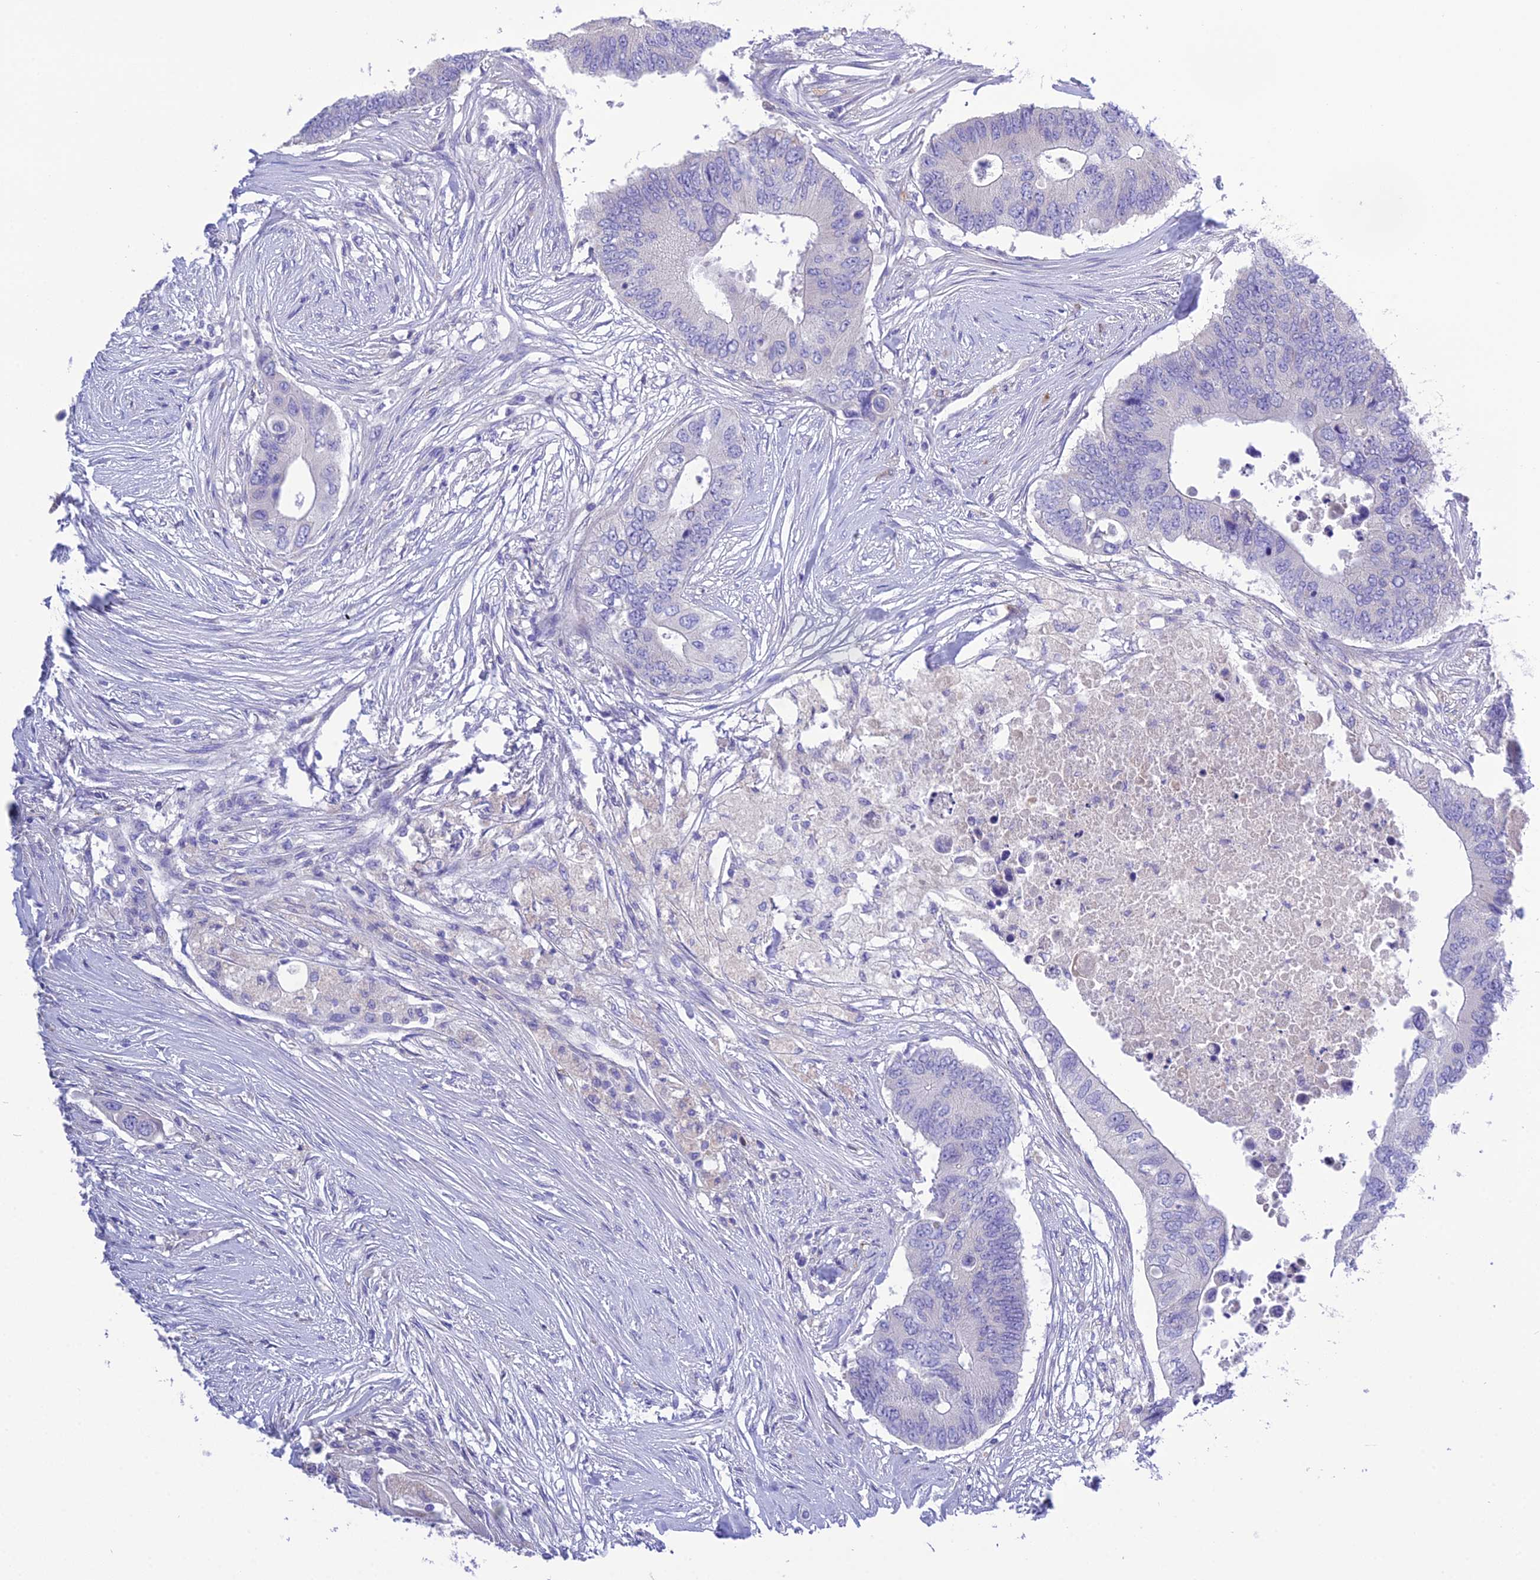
{"staining": {"intensity": "negative", "quantity": "none", "location": "none"}, "tissue": "colorectal cancer", "cell_type": "Tumor cells", "image_type": "cancer", "snomed": [{"axis": "morphology", "description": "Adenocarcinoma, NOS"}, {"axis": "topography", "description": "Colon"}], "caption": "Tumor cells are negative for brown protein staining in colorectal cancer (adenocarcinoma).", "gene": "KIAA0408", "patient": {"sex": "male", "age": 71}}